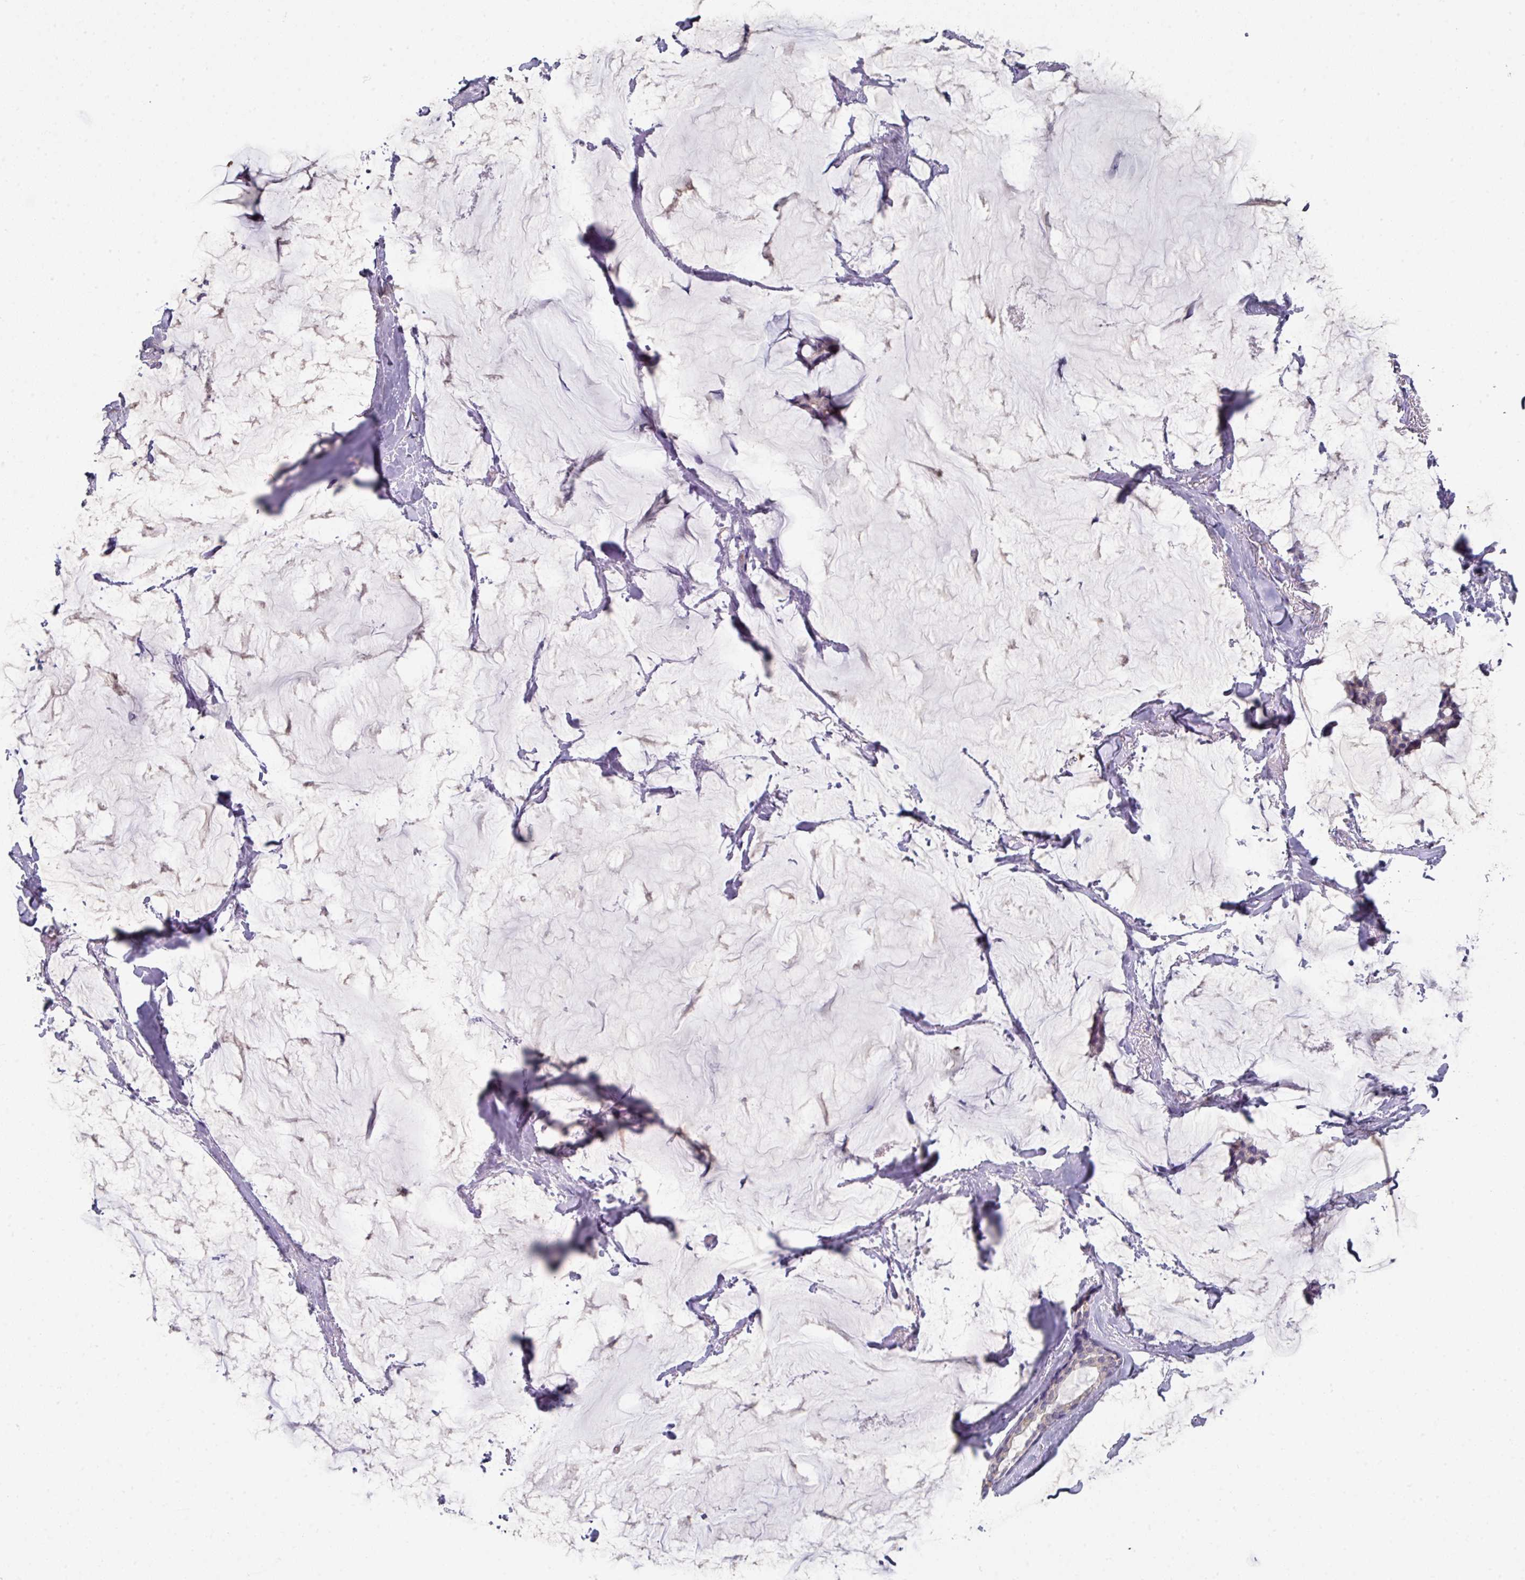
{"staining": {"intensity": "negative", "quantity": "none", "location": "none"}, "tissue": "breast cancer", "cell_type": "Tumor cells", "image_type": "cancer", "snomed": [{"axis": "morphology", "description": "Duct carcinoma"}, {"axis": "topography", "description": "Breast"}], "caption": "The IHC image has no significant positivity in tumor cells of intraductal carcinoma (breast) tissue. The staining is performed using DAB (3,3'-diaminobenzidine) brown chromogen with nuclei counter-stained in using hematoxylin.", "gene": "DCAF12L2", "patient": {"sex": "female", "age": 93}}